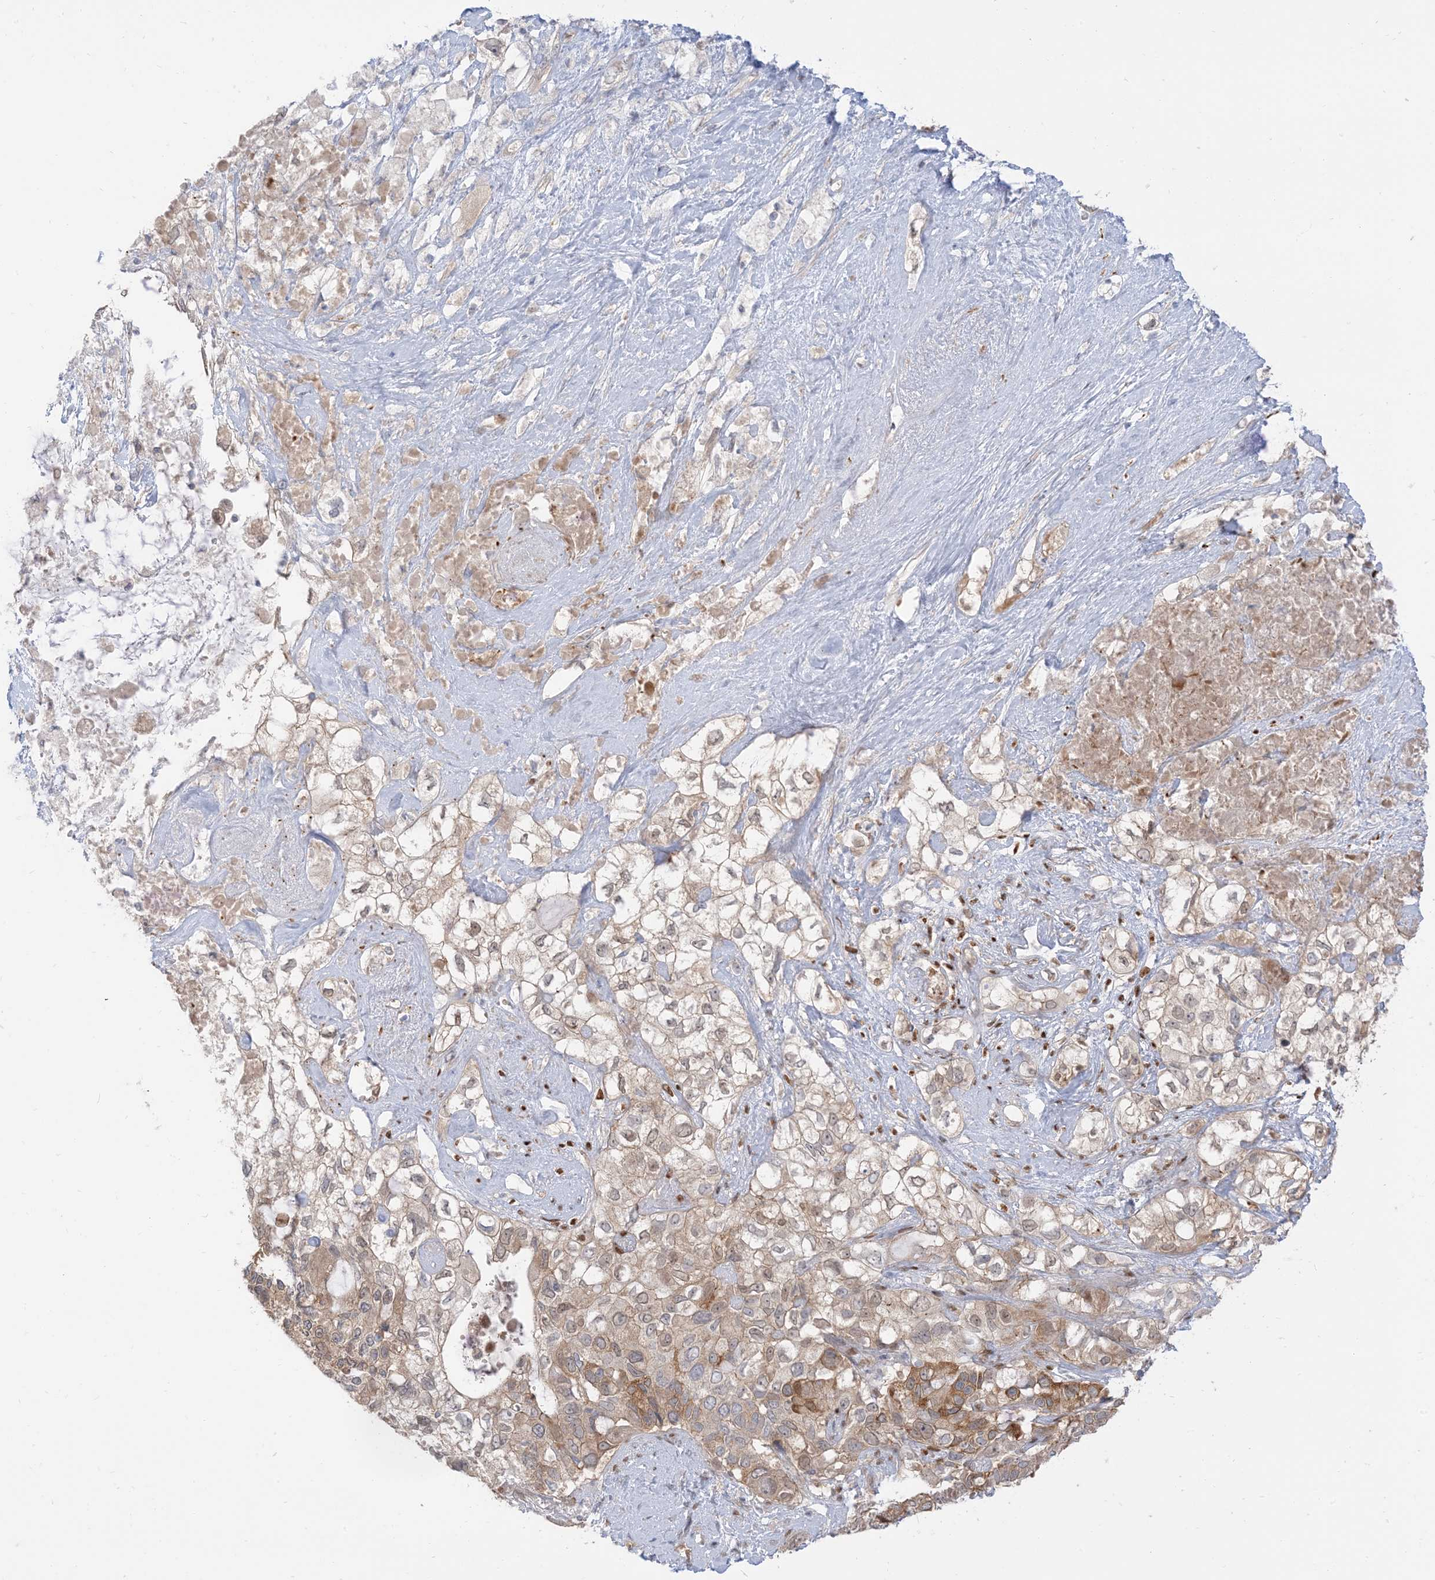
{"staining": {"intensity": "moderate", "quantity": "25%-75%", "location": "cytoplasmic/membranous"}, "tissue": "pancreatic cancer", "cell_type": "Tumor cells", "image_type": "cancer", "snomed": [{"axis": "morphology", "description": "Adenocarcinoma, NOS"}, {"axis": "topography", "description": "Pancreas"}], "caption": "Immunohistochemical staining of human pancreatic cancer (adenocarcinoma) reveals medium levels of moderate cytoplasmic/membranous expression in approximately 25%-75% of tumor cells. The staining was performed using DAB to visualize the protein expression in brown, while the nuclei were stained in blue with hematoxylin (Magnification: 20x).", "gene": "RIN1", "patient": {"sex": "female", "age": 56}}